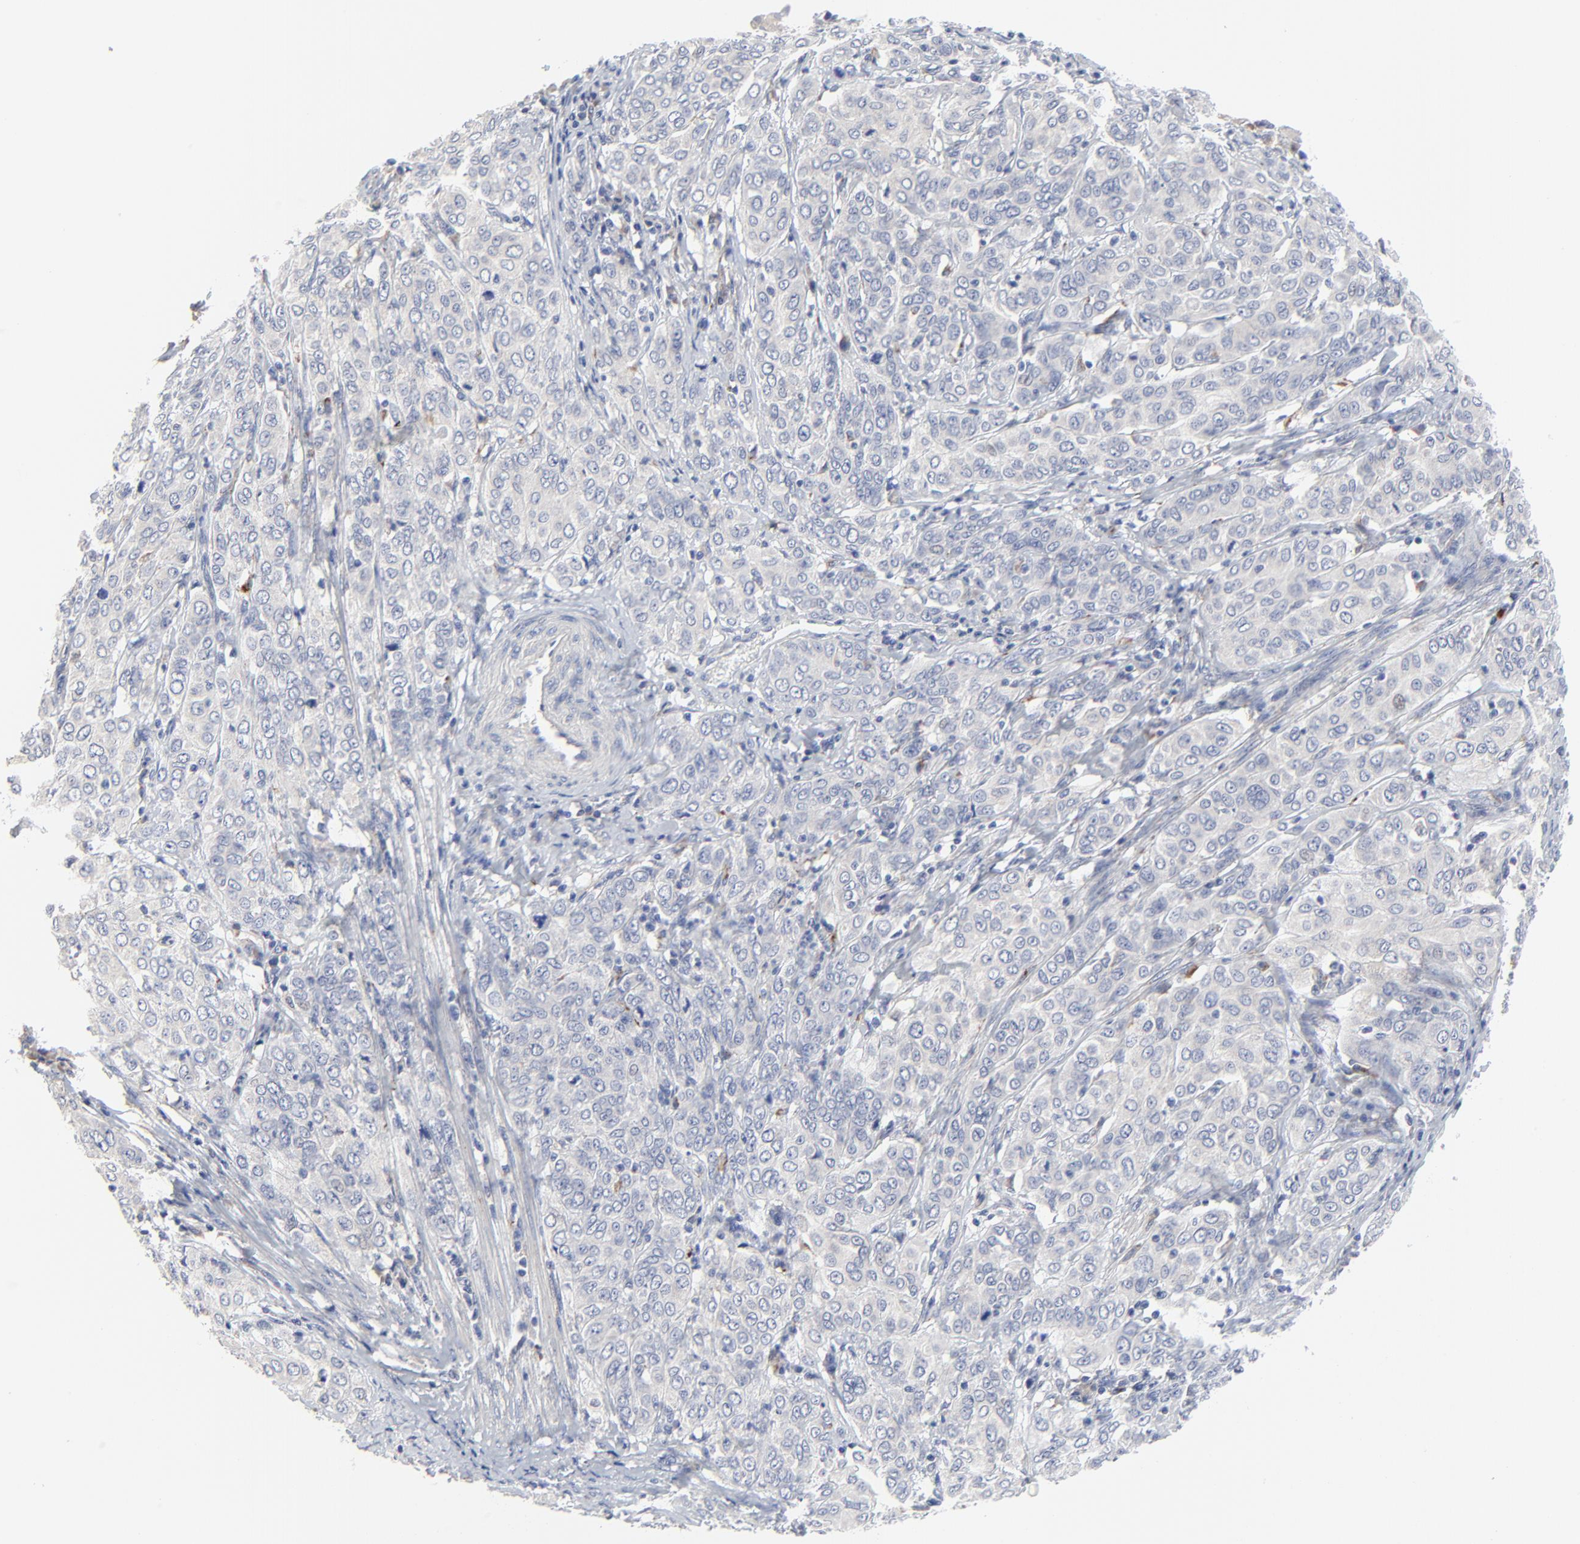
{"staining": {"intensity": "negative", "quantity": "none", "location": "none"}, "tissue": "cervical cancer", "cell_type": "Tumor cells", "image_type": "cancer", "snomed": [{"axis": "morphology", "description": "Squamous cell carcinoma, NOS"}, {"axis": "topography", "description": "Cervix"}], "caption": "DAB immunohistochemical staining of human cervical cancer displays no significant expression in tumor cells. (DAB immunohistochemistry (IHC) visualized using brightfield microscopy, high magnification).", "gene": "DHRSX", "patient": {"sex": "female", "age": 38}}